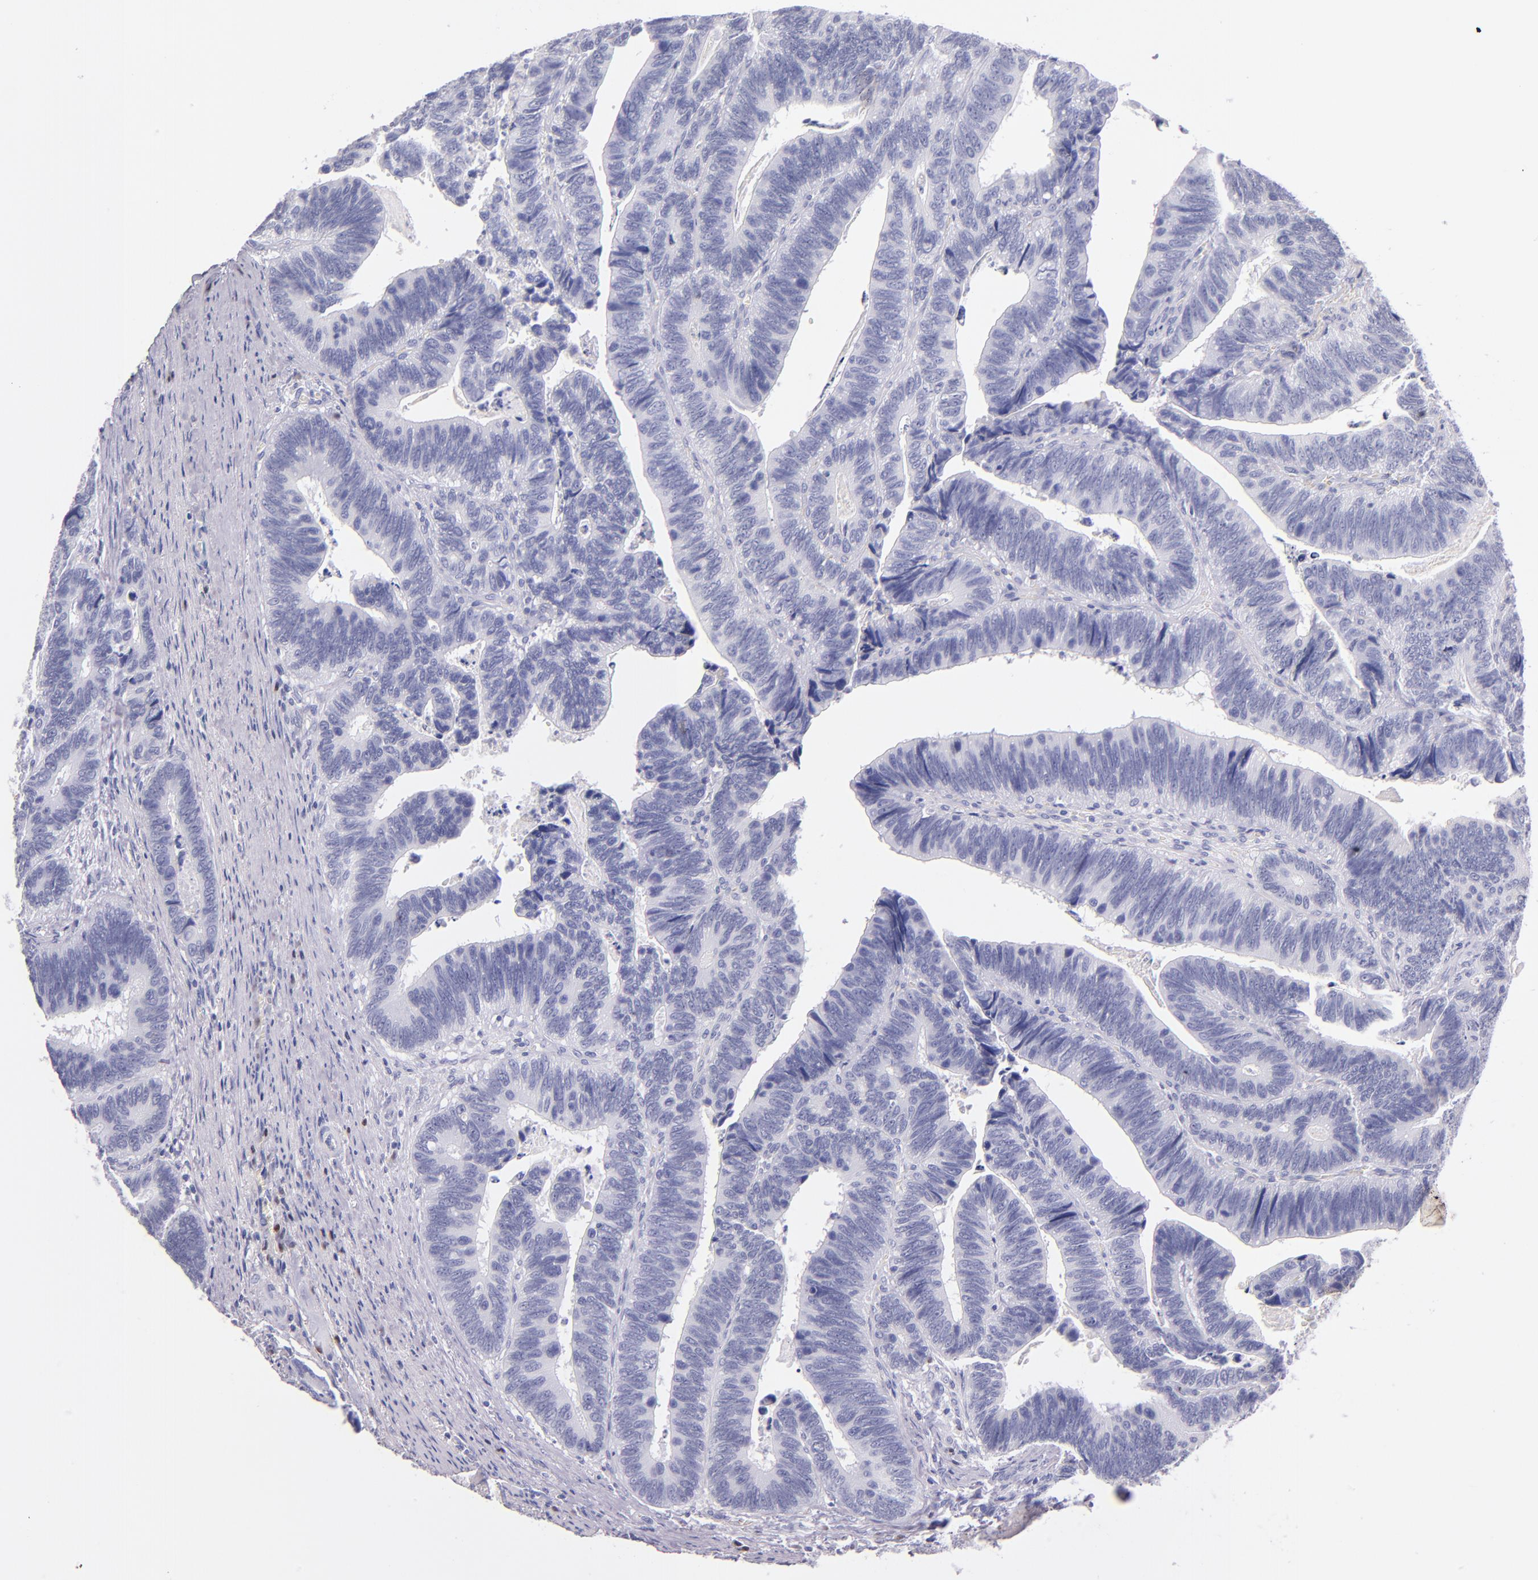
{"staining": {"intensity": "negative", "quantity": "none", "location": "none"}, "tissue": "colorectal cancer", "cell_type": "Tumor cells", "image_type": "cancer", "snomed": [{"axis": "morphology", "description": "Adenocarcinoma, NOS"}, {"axis": "topography", "description": "Colon"}], "caption": "A high-resolution image shows immunohistochemistry staining of colorectal cancer, which reveals no significant expression in tumor cells.", "gene": "IRF4", "patient": {"sex": "male", "age": 72}}